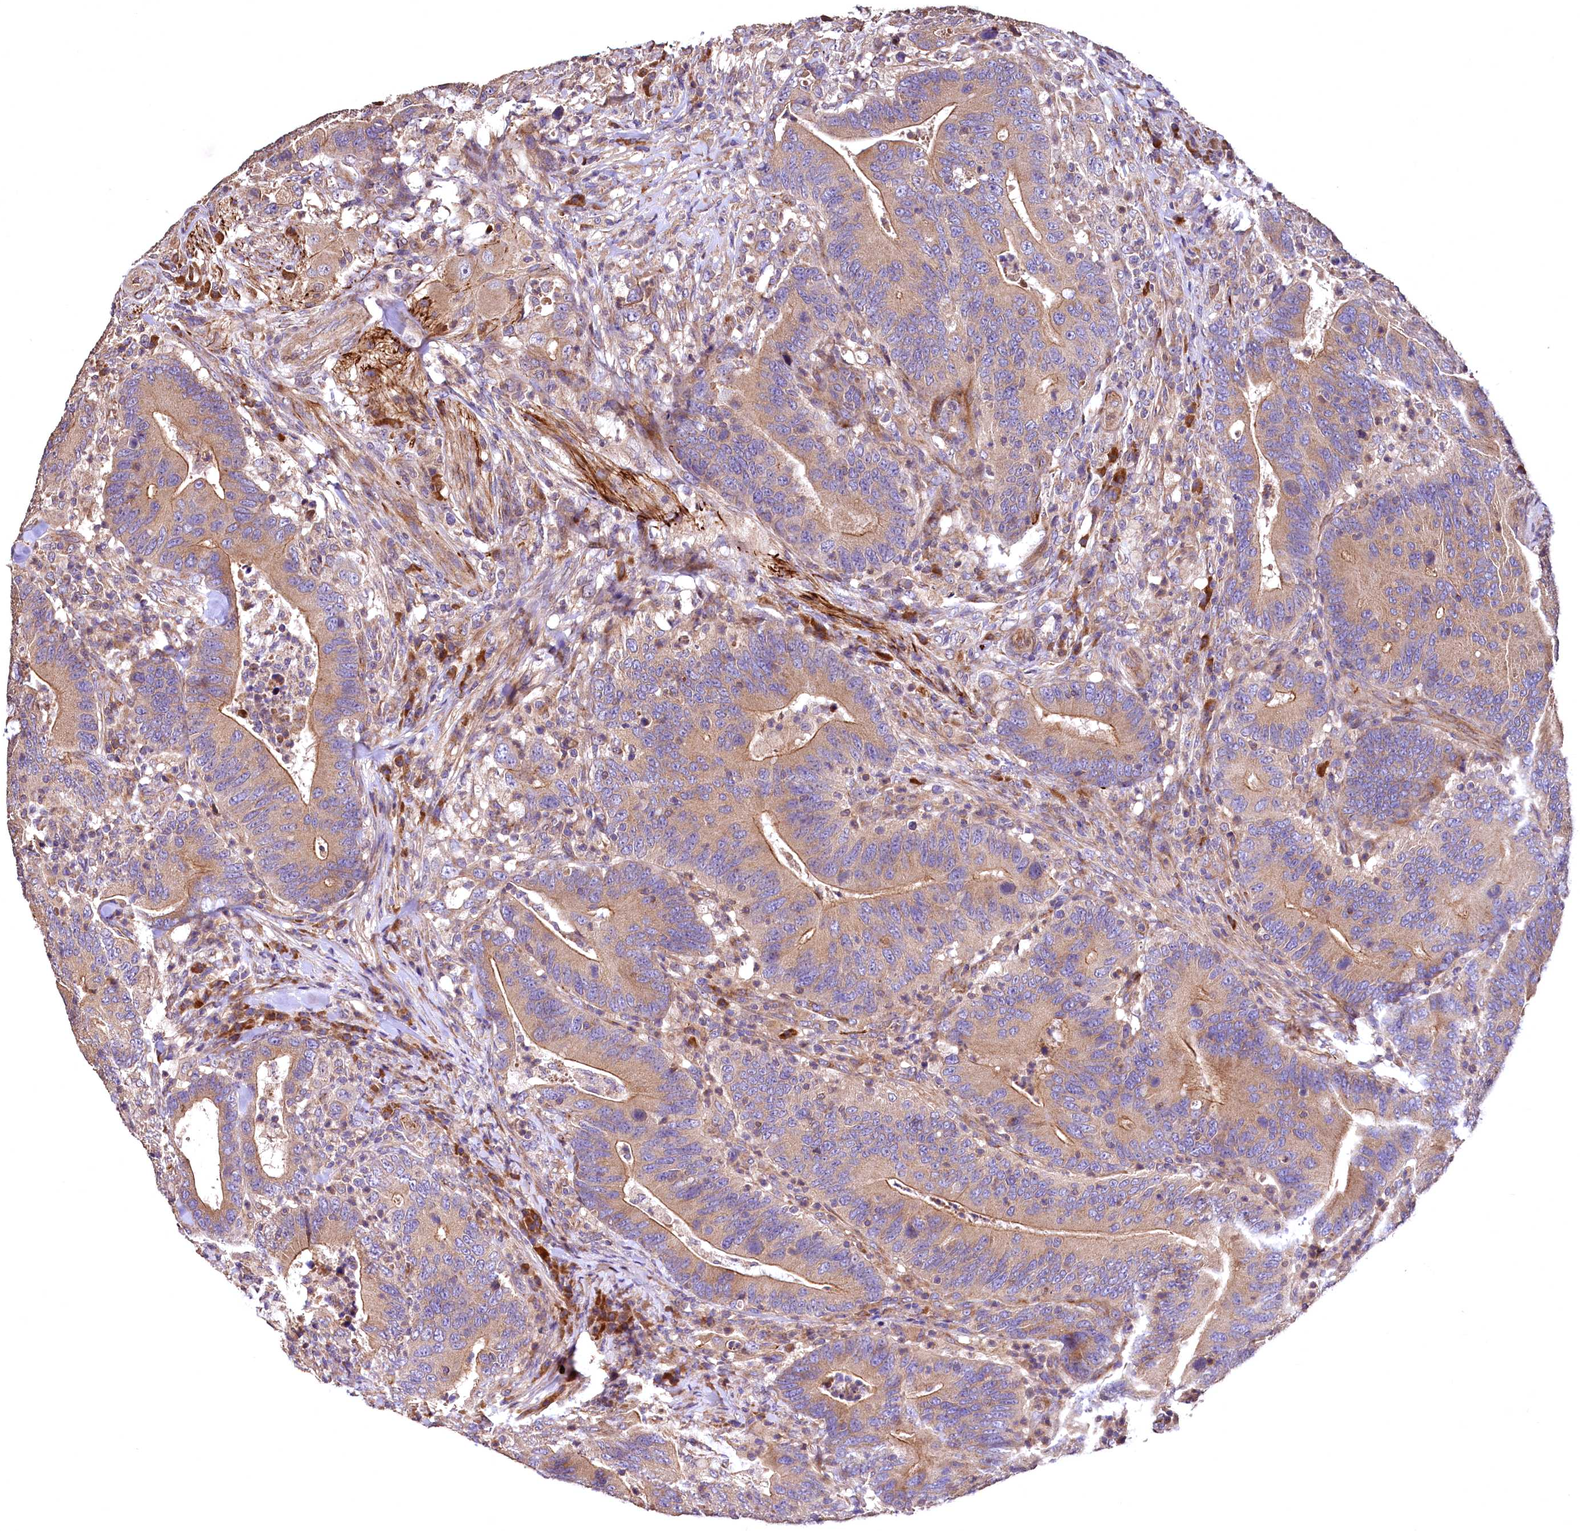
{"staining": {"intensity": "moderate", "quantity": ">75%", "location": "cytoplasmic/membranous"}, "tissue": "colorectal cancer", "cell_type": "Tumor cells", "image_type": "cancer", "snomed": [{"axis": "morphology", "description": "Adenocarcinoma, NOS"}, {"axis": "topography", "description": "Colon"}], "caption": "A brown stain shows moderate cytoplasmic/membranous positivity of a protein in colorectal cancer tumor cells. The staining is performed using DAB (3,3'-diaminobenzidine) brown chromogen to label protein expression. The nuclei are counter-stained blue using hematoxylin.", "gene": "RASSF1", "patient": {"sex": "female", "age": 66}}